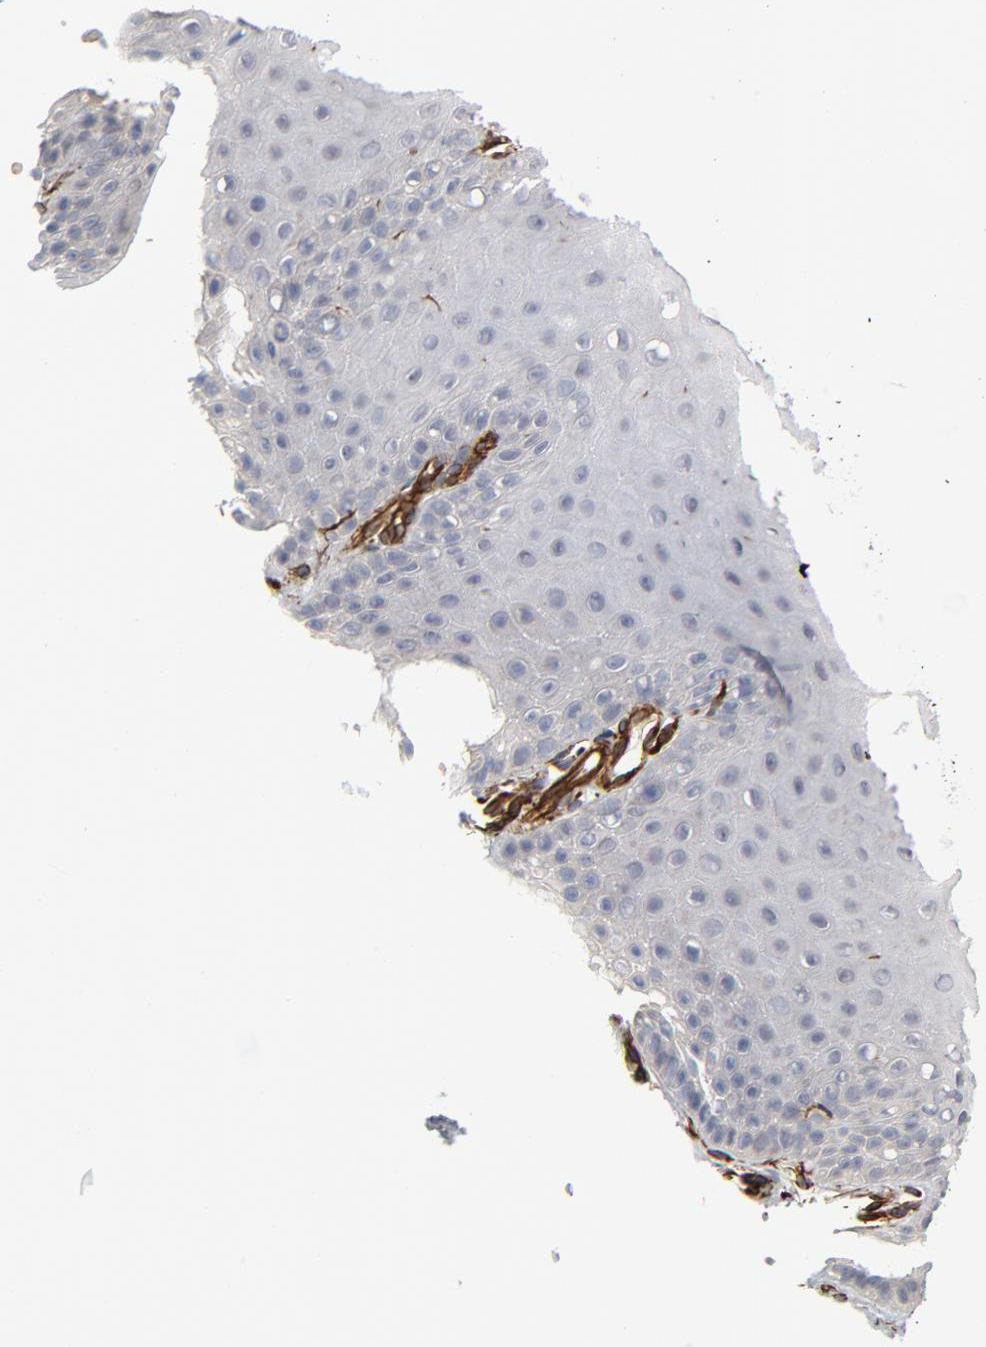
{"staining": {"intensity": "weak", "quantity": "<25%", "location": "cytoplasmic/membranous"}, "tissue": "cervix", "cell_type": "Glandular cells", "image_type": "normal", "snomed": [{"axis": "morphology", "description": "Normal tissue, NOS"}, {"axis": "topography", "description": "Cervix"}], "caption": "Benign cervix was stained to show a protein in brown. There is no significant positivity in glandular cells. The staining was performed using DAB (3,3'-diaminobenzidine) to visualize the protein expression in brown, while the nuclei were stained in blue with hematoxylin (Magnification: 20x).", "gene": "FAM118A", "patient": {"sex": "female", "age": 55}}